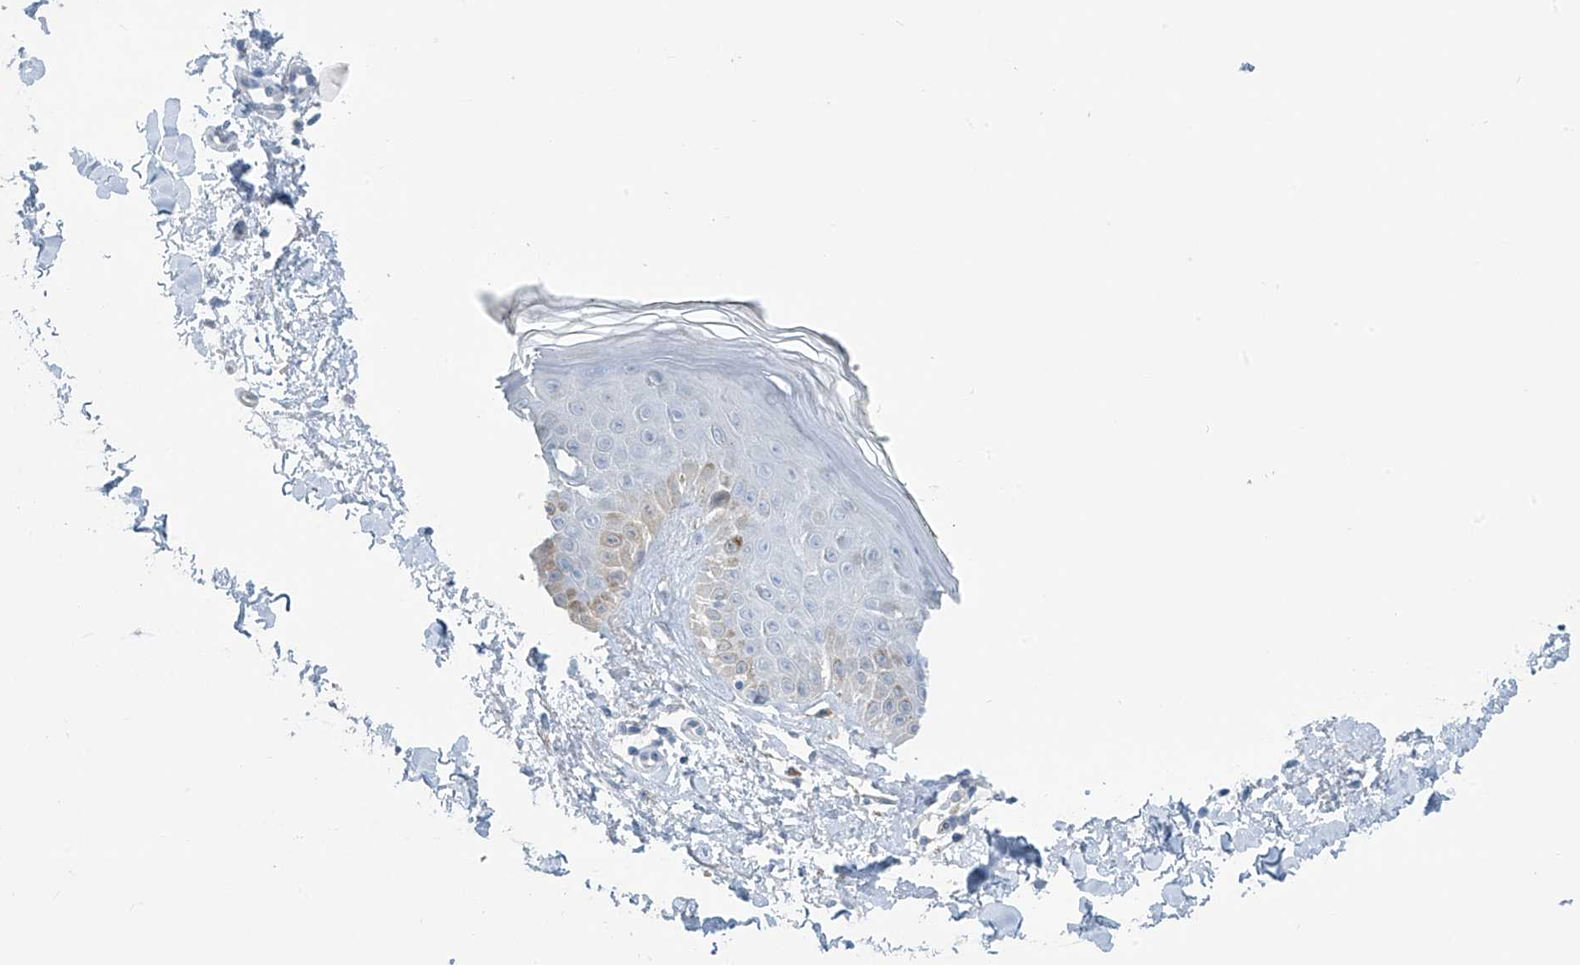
{"staining": {"intensity": "negative", "quantity": "none", "location": "none"}, "tissue": "skin", "cell_type": "Fibroblasts", "image_type": "normal", "snomed": [{"axis": "morphology", "description": "Normal tissue, NOS"}, {"axis": "topography", "description": "Skin"}], "caption": "This is an immunohistochemistry (IHC) image of normal human skin. There is no expression in fibroblasts.", "gene": "ZNF793", "patient": {"sex": "female", "age": 64}}